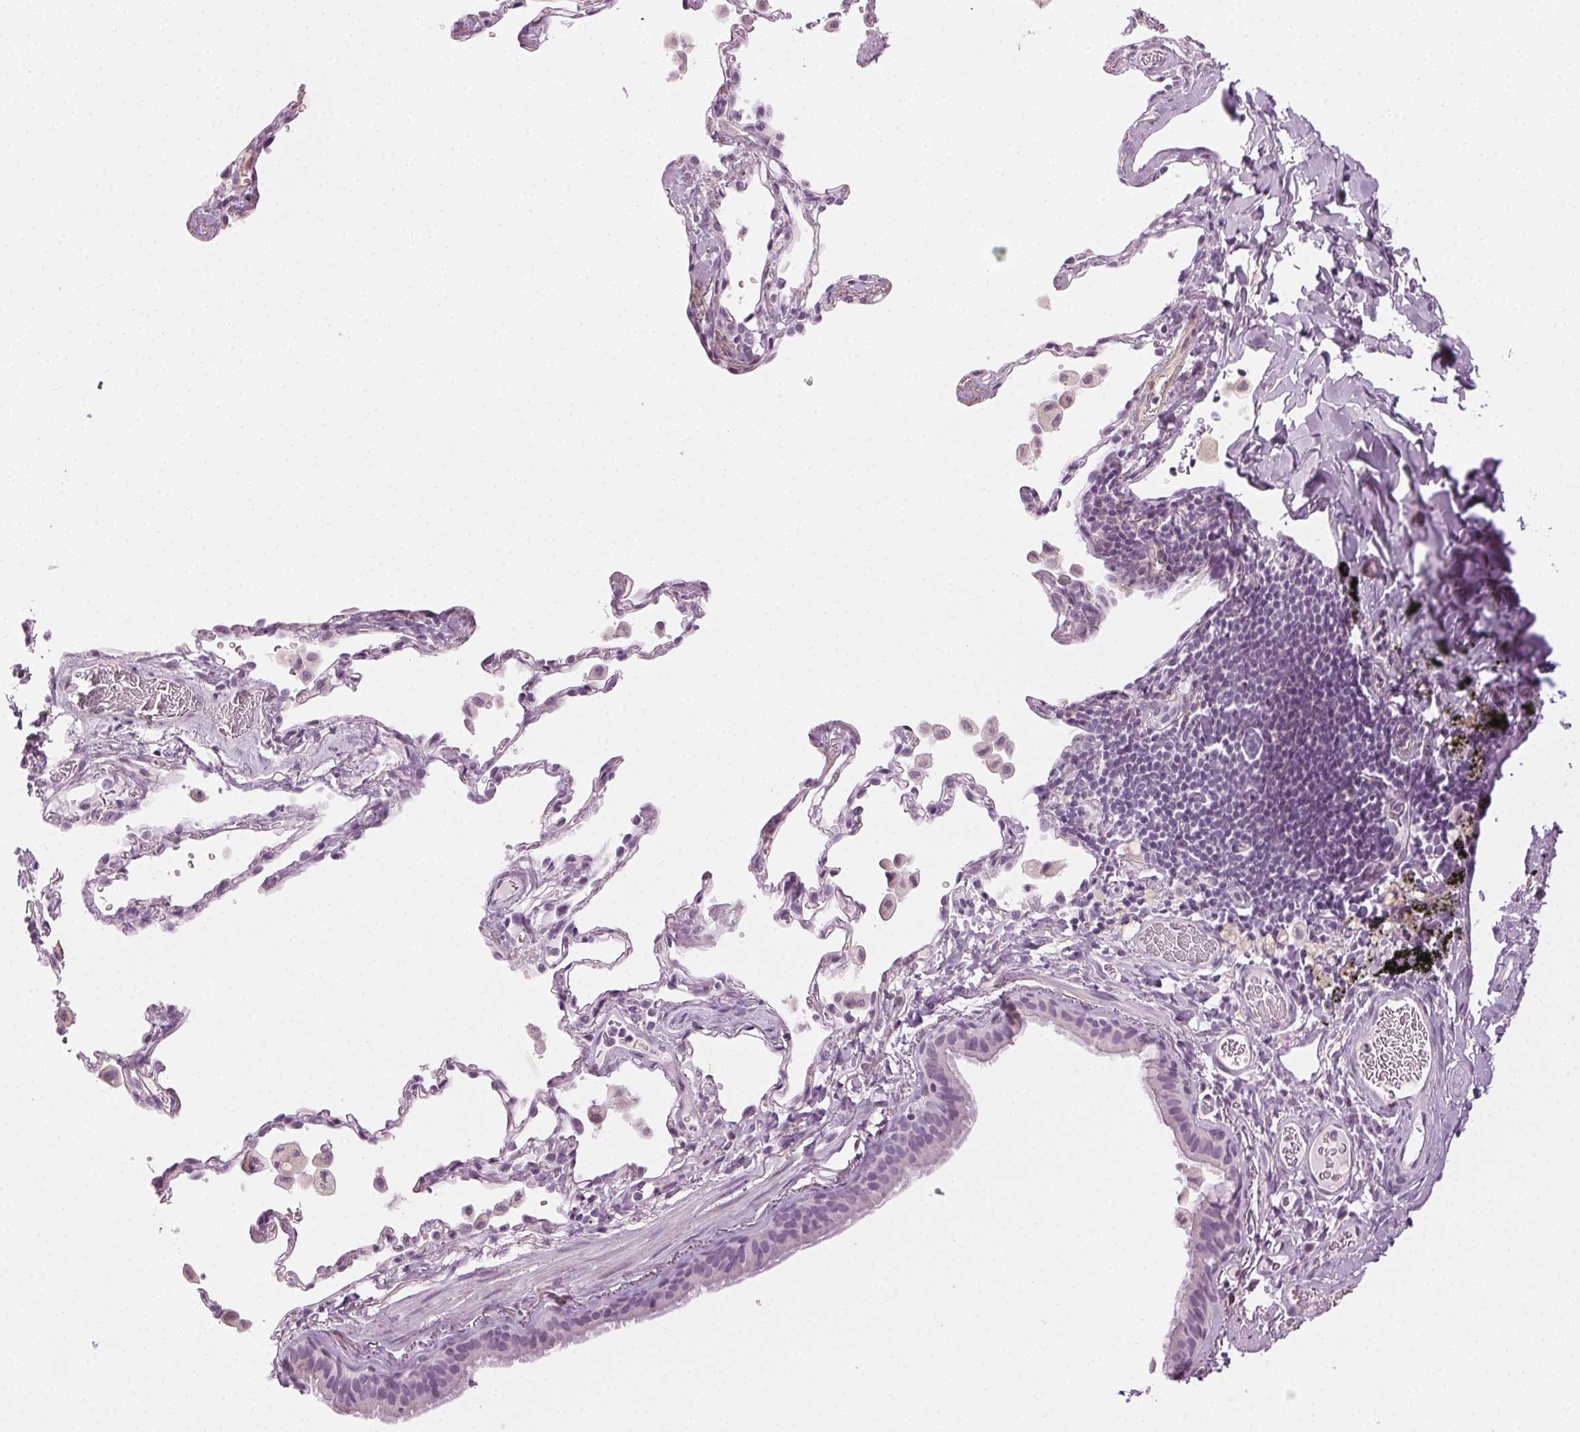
{"staining": {"intensity": "negative", "quantity": "none", "location": "none"}, "tissue": "bronchus", "cell_type": "Respiratory epithelial cells", "image_type": "normal", "snomed": [{"axis": "morphology", "description": "Normal tissue, NOS"}, {"axis": "topography", "description": "Bronchus"}, {"axis": "topography", "description": "Lung"}], "caption": "DAB immunohistochemical staining of normal bronchus shows no significant staining in respiratory epithelial cells. The staining was performed using DAB to visualize the protein expression in brown, while the nuclei were stained in blue with hematoxylin (Magnification: 20x).", "gene": "AIF1L", "patient": {"sex": "male", "age": 54}}